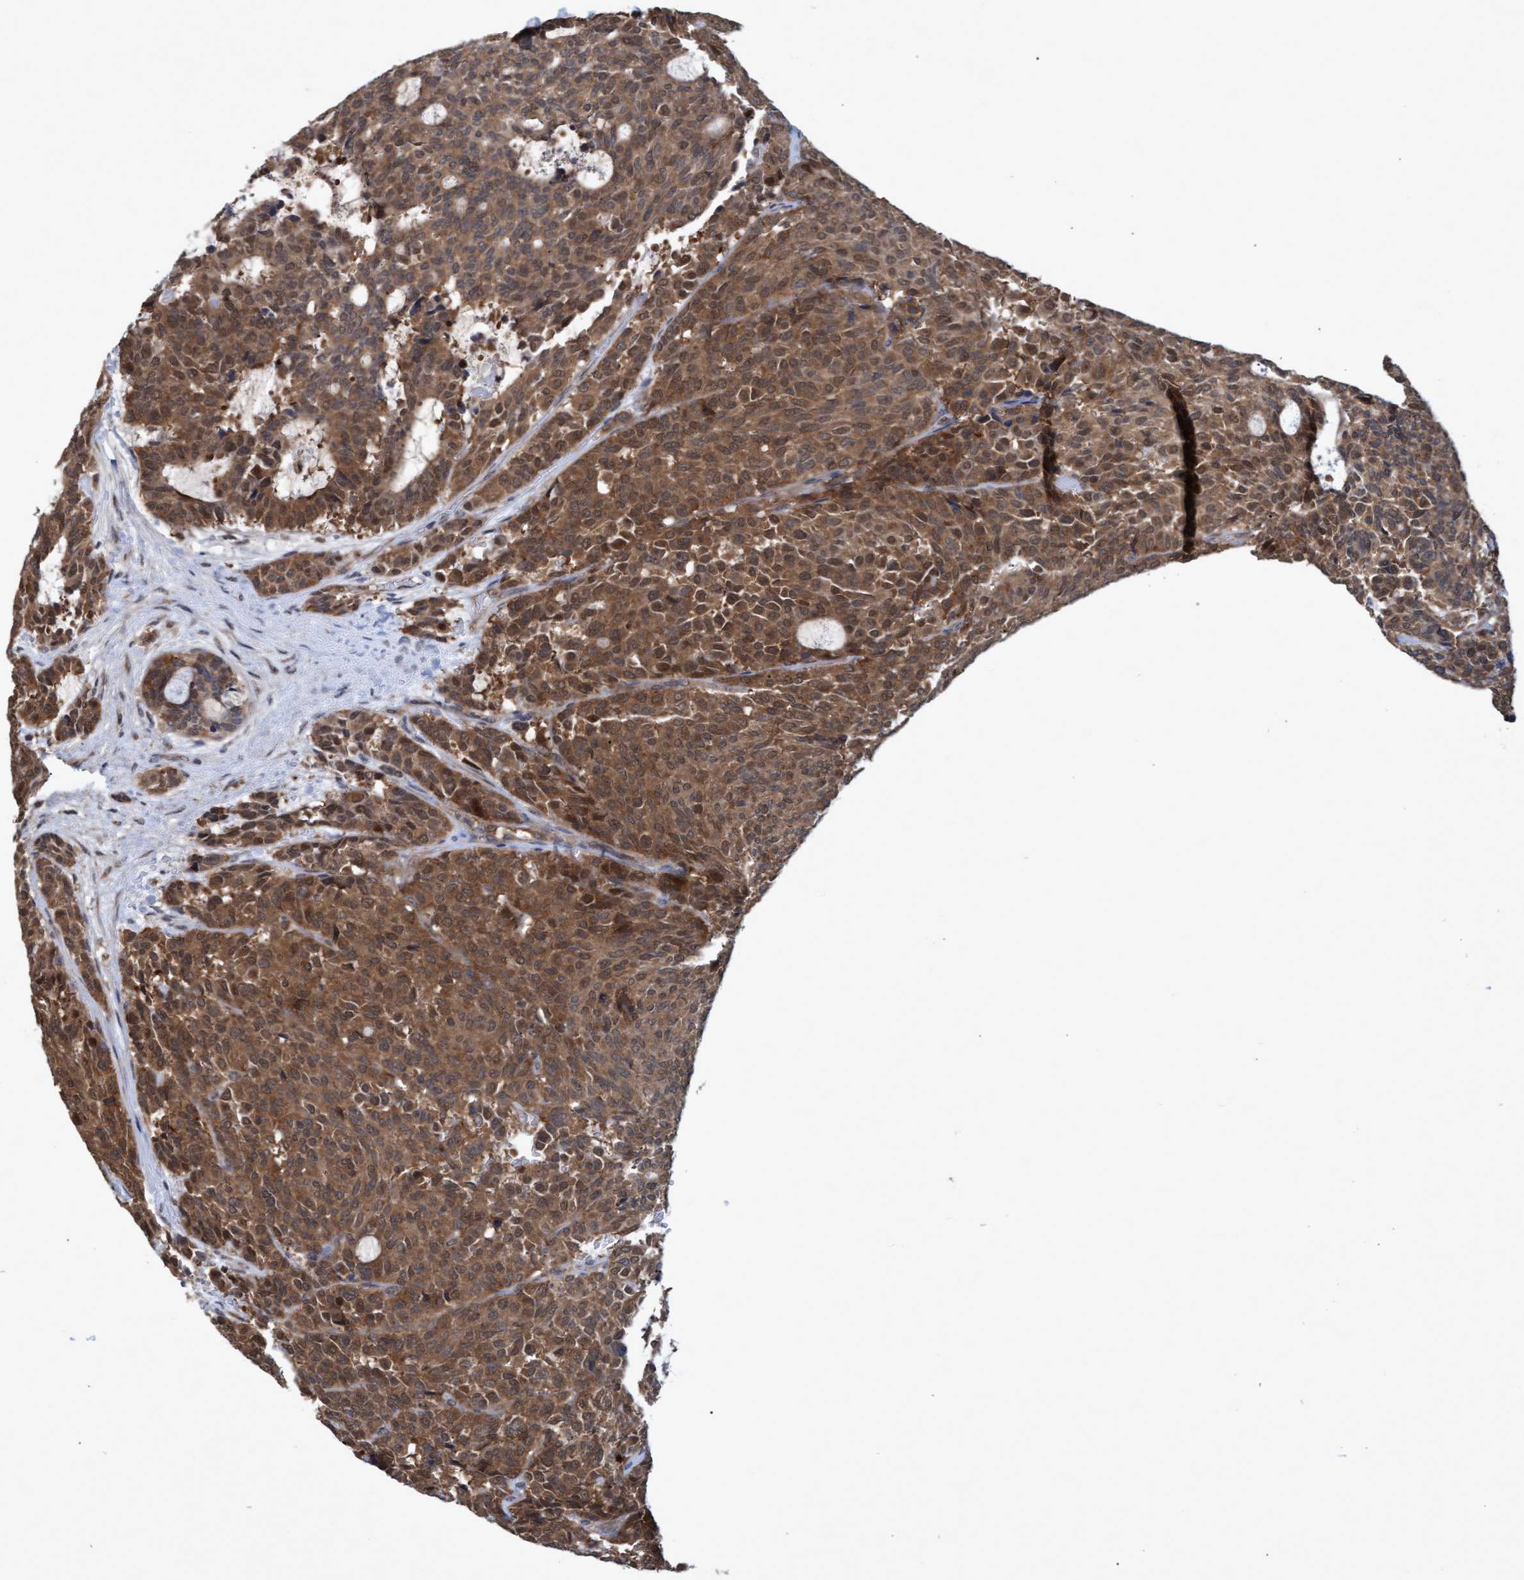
{"staining": {"intensity": "moderate", "quantity": ">75%", "location": "cytoplasmic/membranous,nuclear"}, "tissue": "carcinoid", "cell_type": "Tumor cells", "image_type": "cancer", "snomed": [{"axis": "morphology", "description": "Carcinoid, malignant, NOS"}, {"axis": "topography", "description": "Pancreas"}], "caption": "Immunohistochemical staining of carcinoid shows medium levels of moderate cytoplasmic/membranous and nuclear positivity in about >75% of tumor cells.", "gene": "PSMB6", "patient": {"sex": "female", "age": 54}}